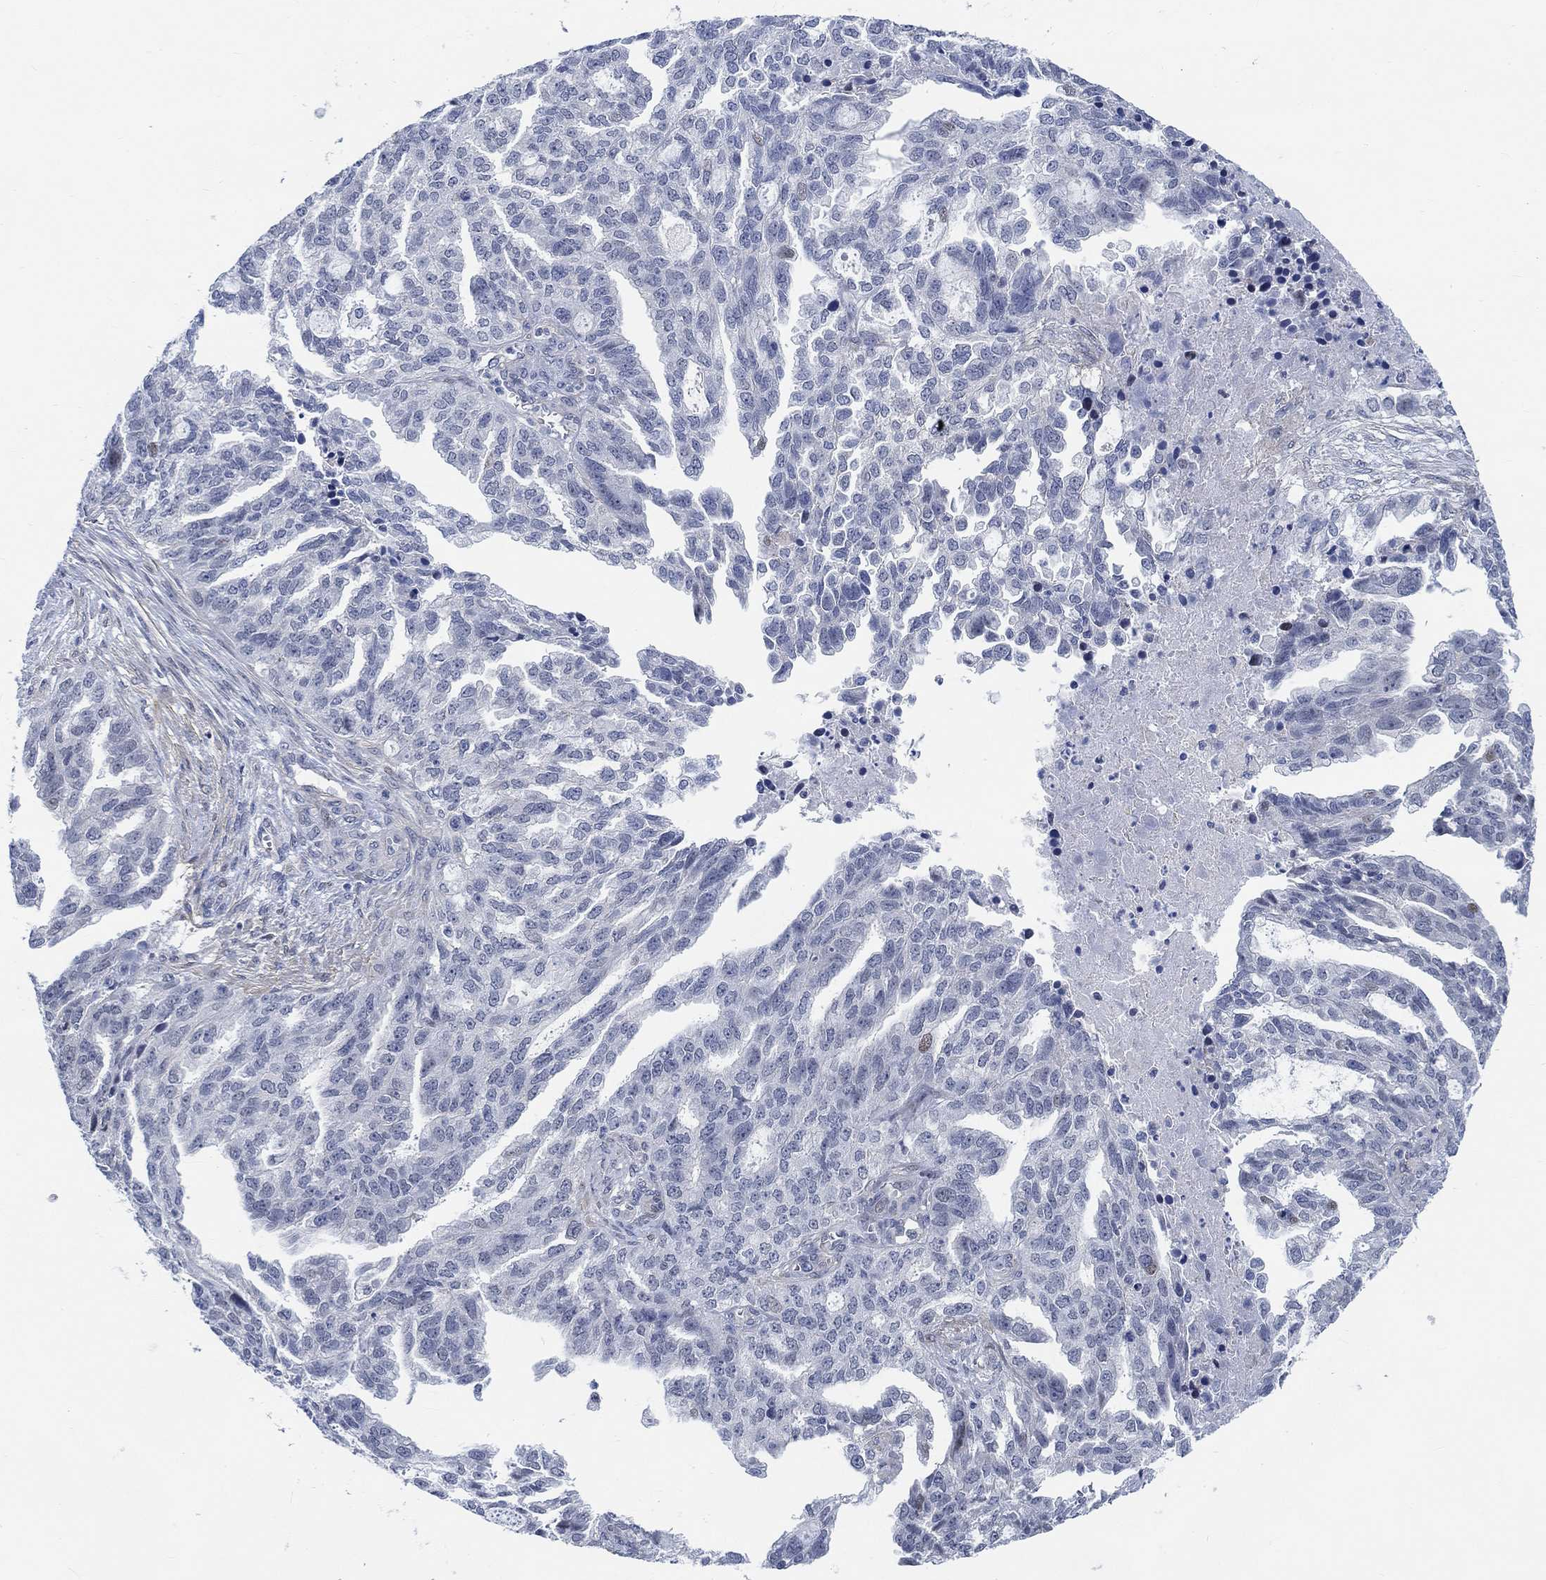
{"staining": {"intensity": "negative", "quantity": "none", "location": "none"}, "tissue": "ovarian cancer", "cell_type": "Tumor cells", "image_type": "cancer", "snomed": [{"axis": "morphology", "description": "Cystadenocarcinoma, serous, NOS"}, {"axis": "topography", "description": "Ovary"}], "caption": "Immunohistochemical staining of ovarian cancer demonstrates no significant positivity in tumor cells.", "gene": "KCNH8", "patient": {"sex": "female", "age": 51}}